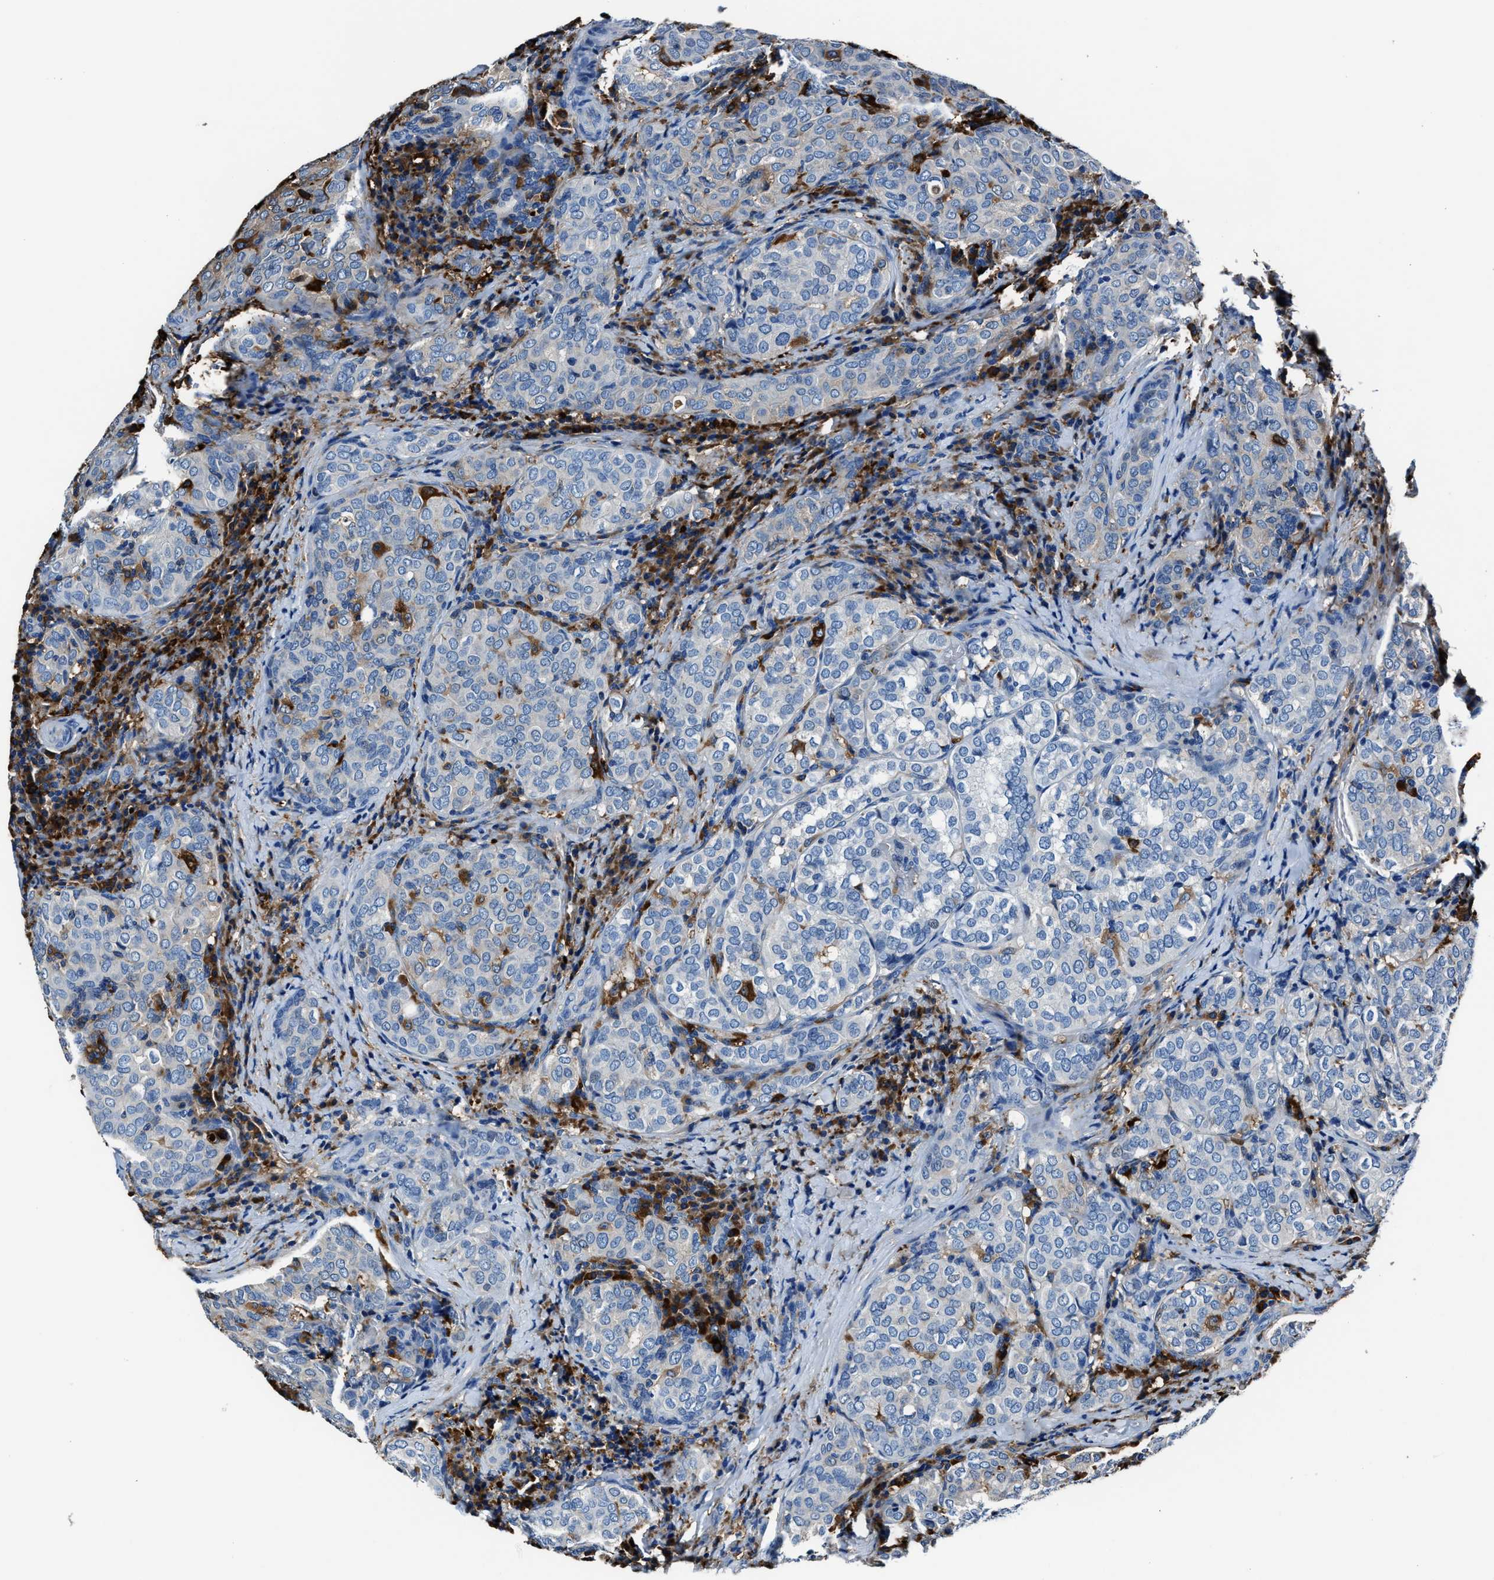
{"staining": {"intensity": "negative", "quantity": "none", "location": "none"}, "tissue": "thyroid cancer", "cell_type": "Tumor cells", "image_type": "cancer", "snomed": [{"axis": "morphology", "description": "Normal tissue, NOS"}, {"axis": "morphology", "description": "Papillary adenocarcinoma, NOS"}, {"axis": "topography", "description": "Thyroid gland"}], "caption": "There is no significant positivity in tumor cells of thyroid cancer (papillary adenocarcinoma). The staining was performed using DAB to visualize the protein expression in brown, while the nuclei were stained in blue with hematoxylin (Magnification: 20x).", "gene": "FTL", "patient": {"sex": "female", "age": 30}}